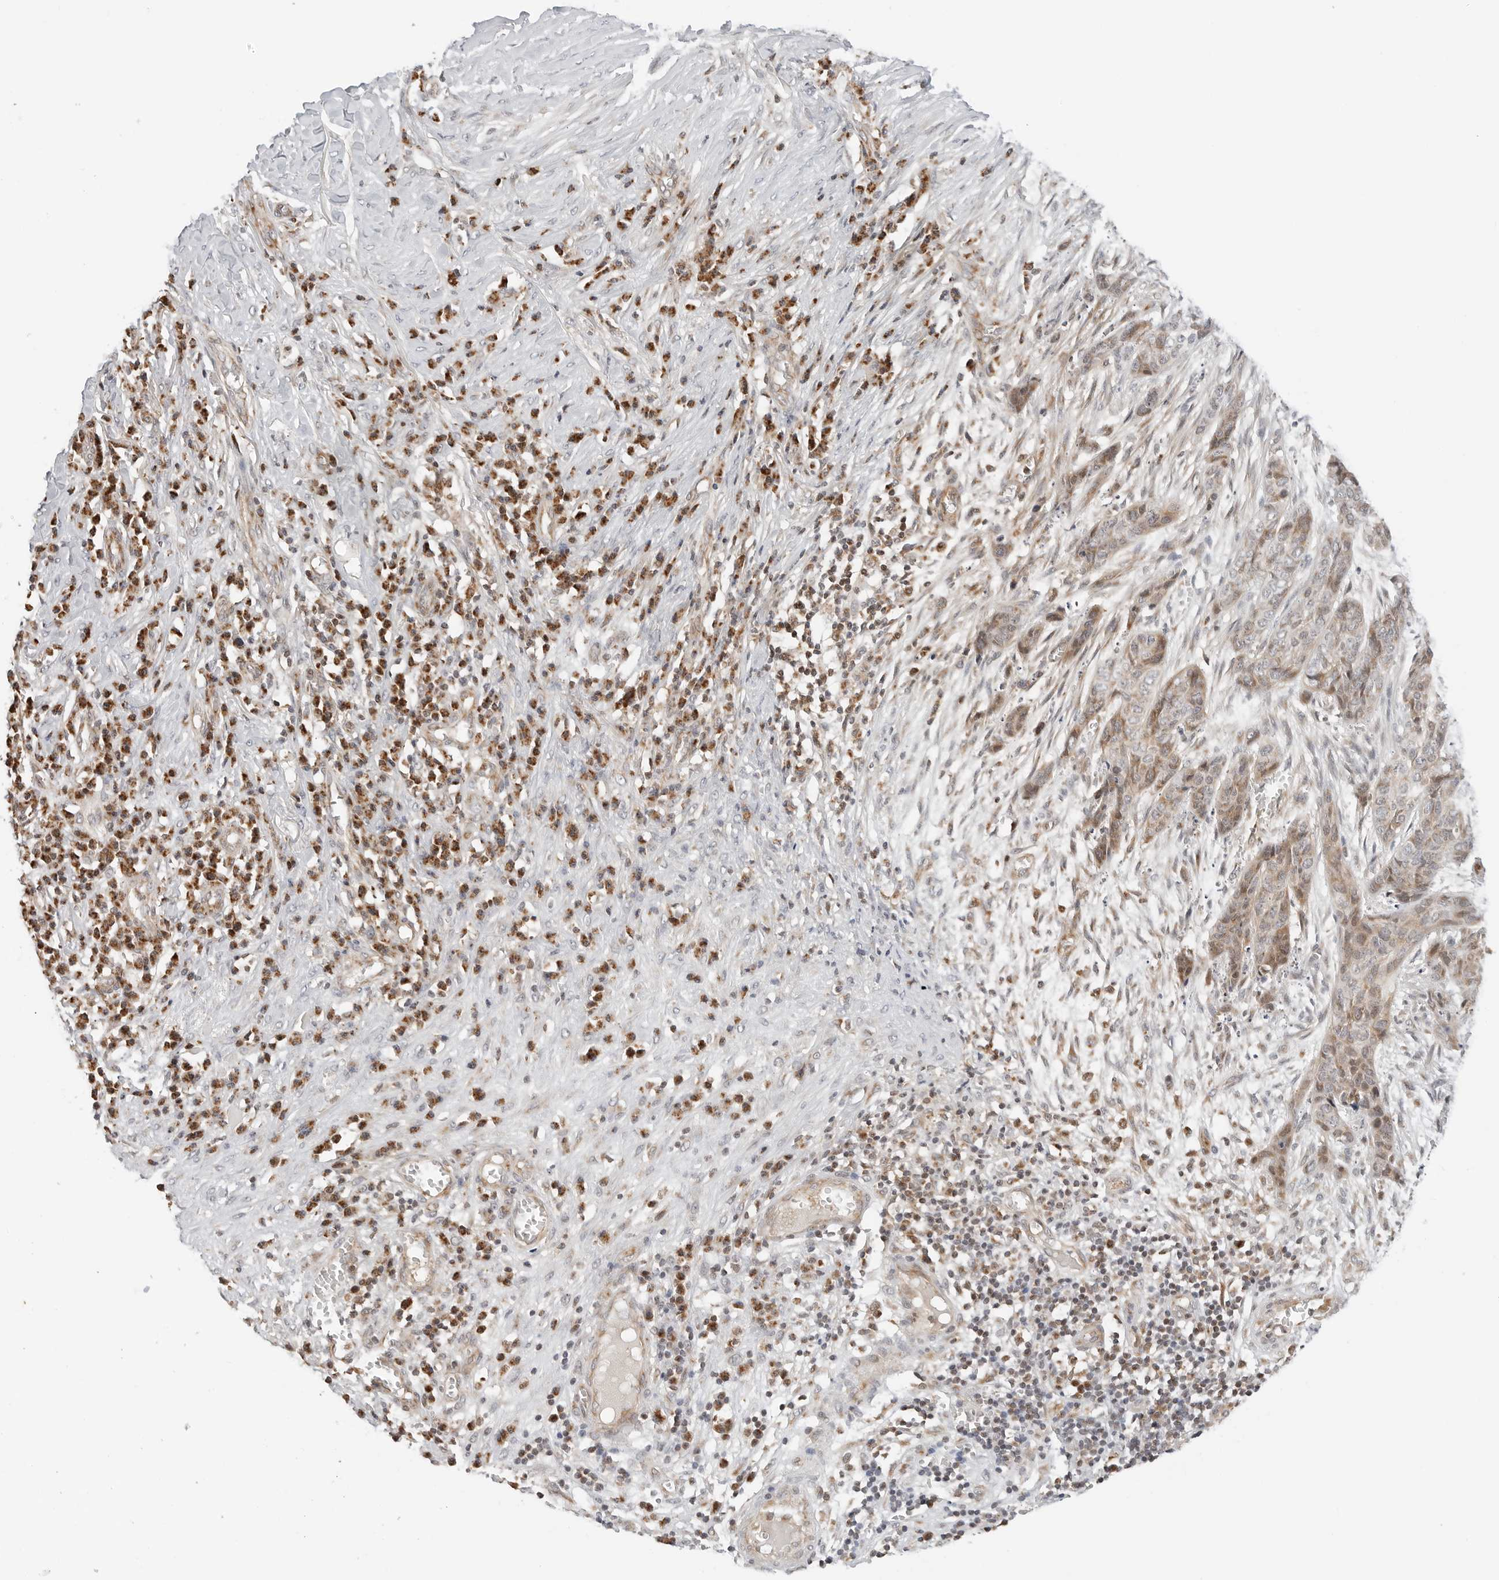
{"staining": {"intensity": "weak", "quantity": ">75%", "location": "cytoplasmic/membranous"}, "tissue": "skin cancer", "cell_type": "Tumor cells", "image_type": "cancer", "snomed": [{"axis": "morphology", "description": "Basal cell carcinoma"}, {"axis": "topography", "description": "Skin"}], "caption": "Protein staining by immunohistochemistry shows weak cytoplasmic/membranous expression in approximately >75% of tumor cells in skin cancer (basal cell carcinoma).", "gene": "DYRK4", "patient": {"sex": "female", "age": 64}}